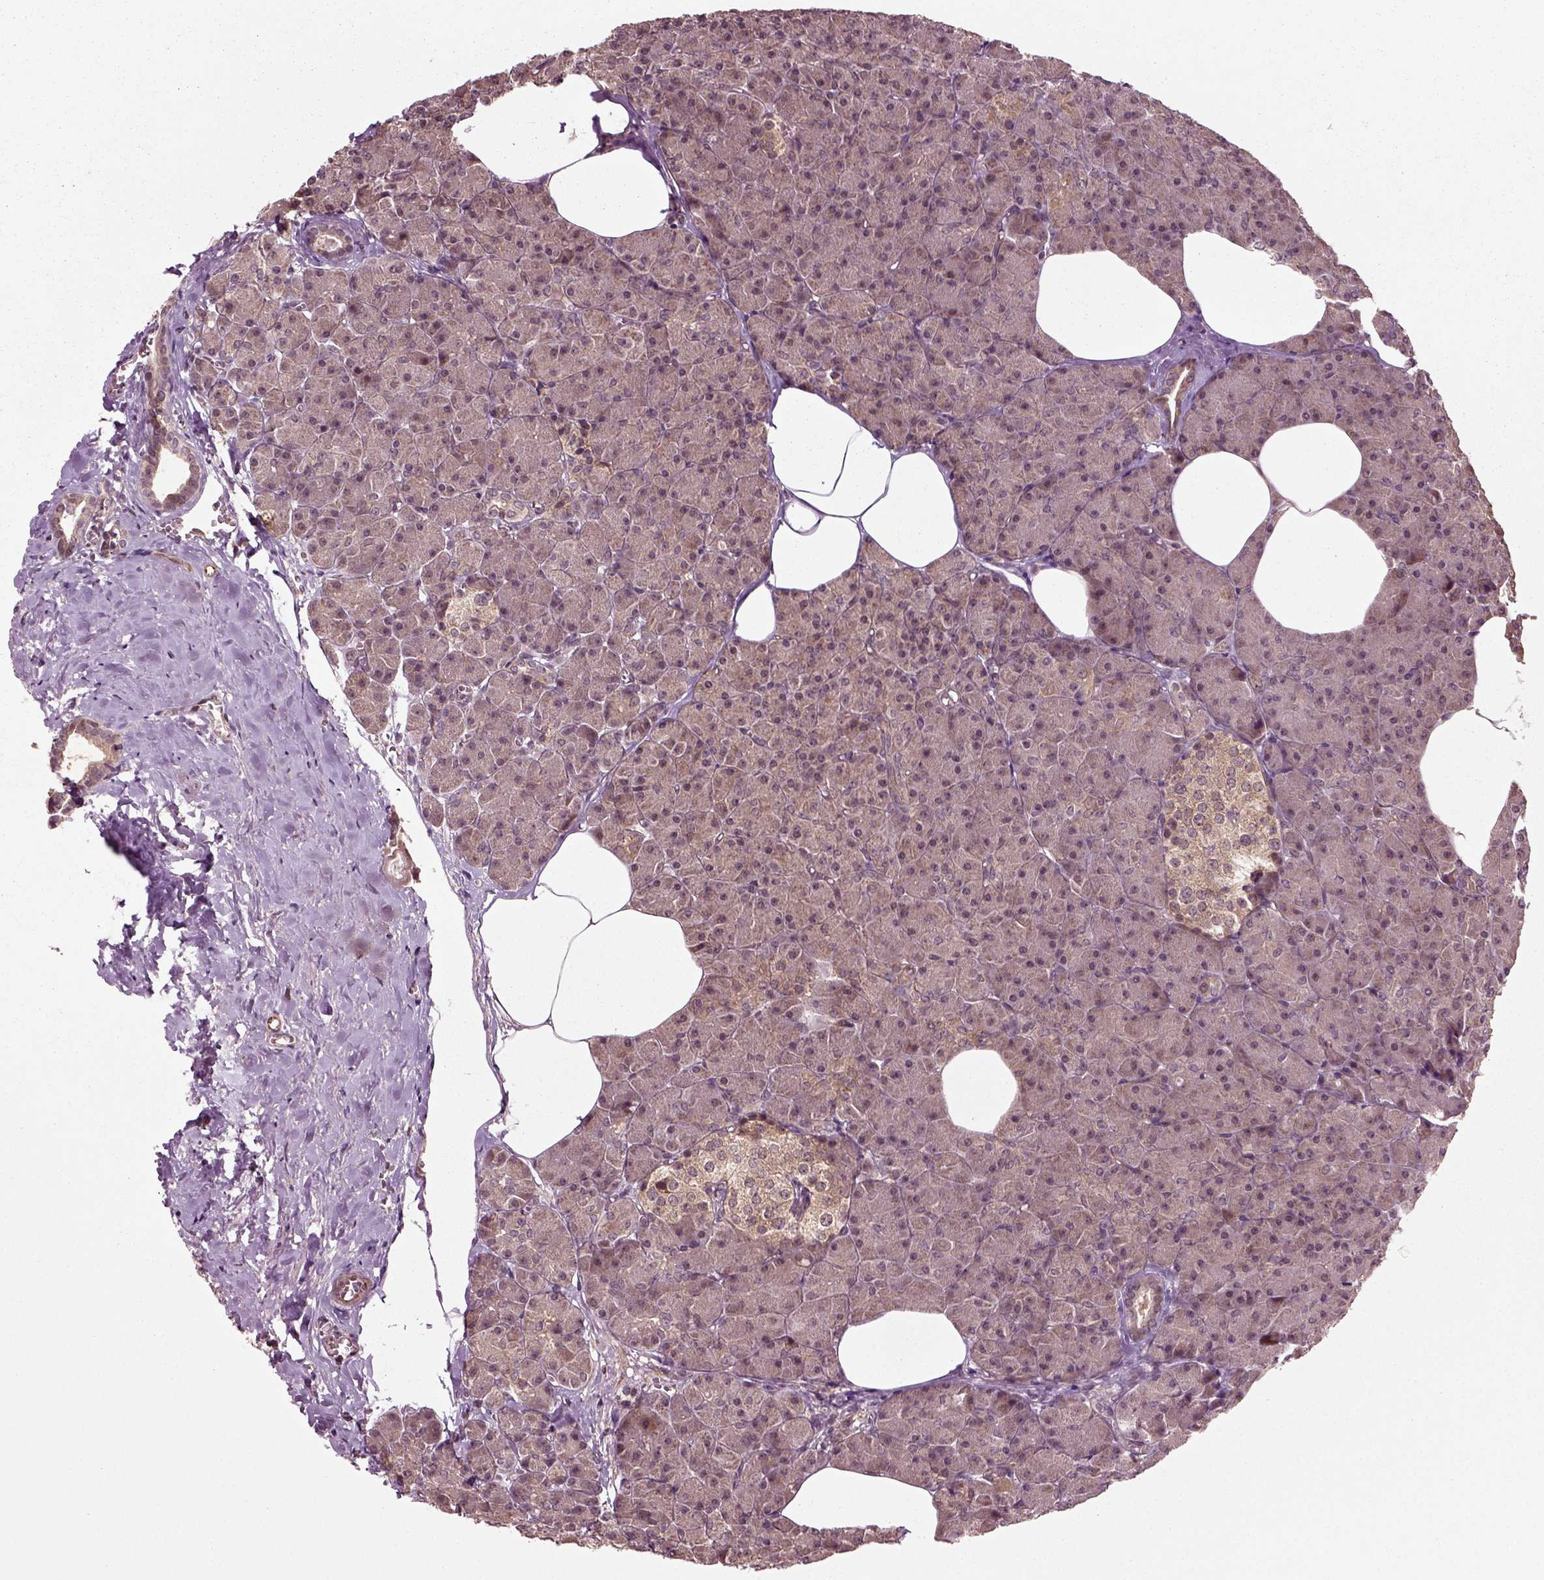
{"staining": {"intensity": "weak", "quantity": "<25%", "location": "cytoplasmic/membranous"}, "tissue": "pancreas", "cell_type": "Exocrine glandular cells", "image_type": "normal", "snomed": [{"axis": "morphology", "description": "Normal tissue, NOS"}, {"axis": "topography", "description": "Pancreas"}], "caption": "Immunohistochemistry (IHC) of unremarkable human pancreas exhibits no staining in exocrine glandular cells.", "gene": "PLCD3", "patient": {"sex": "female", "age": 45}}